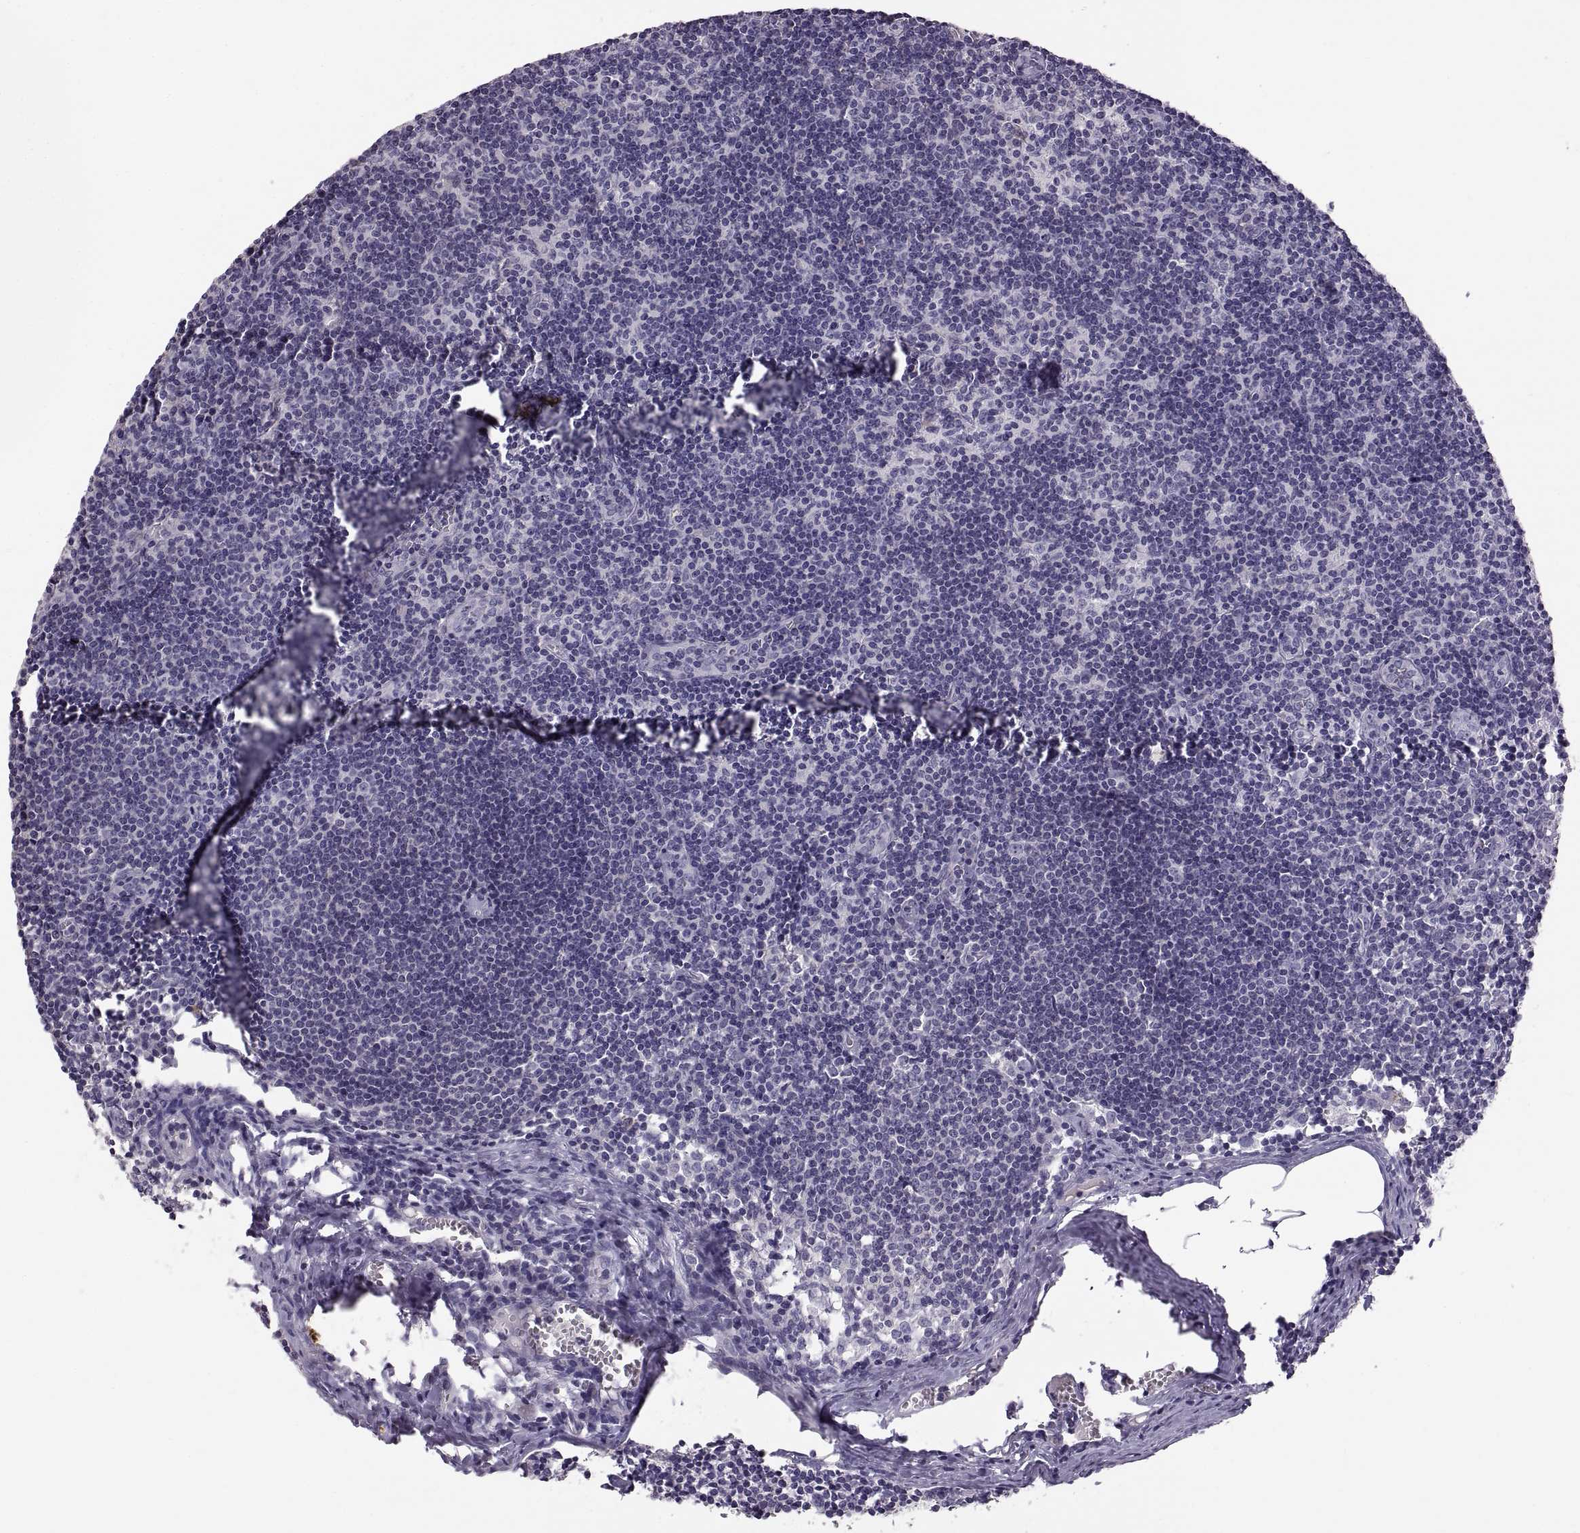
{"staining": {"intensity": "negative", "quantity": "none", "location": "none"}, "tissue": "lymph node", "cell_type": "Germinal center cells", "image_type": "normal", "snomed": [{"axis": "morphology", "description": "Normal tissue, NOS"}, {"axis": "topography", "description": "Lymph node"}], "caption": "This is a photomicrograph of immunohistochemistry staining of unremarkable lymph node, which shows no expression in germinal center cells.", "gene": "WFDC8", "patient": {"sex": "male", "age": 59}}